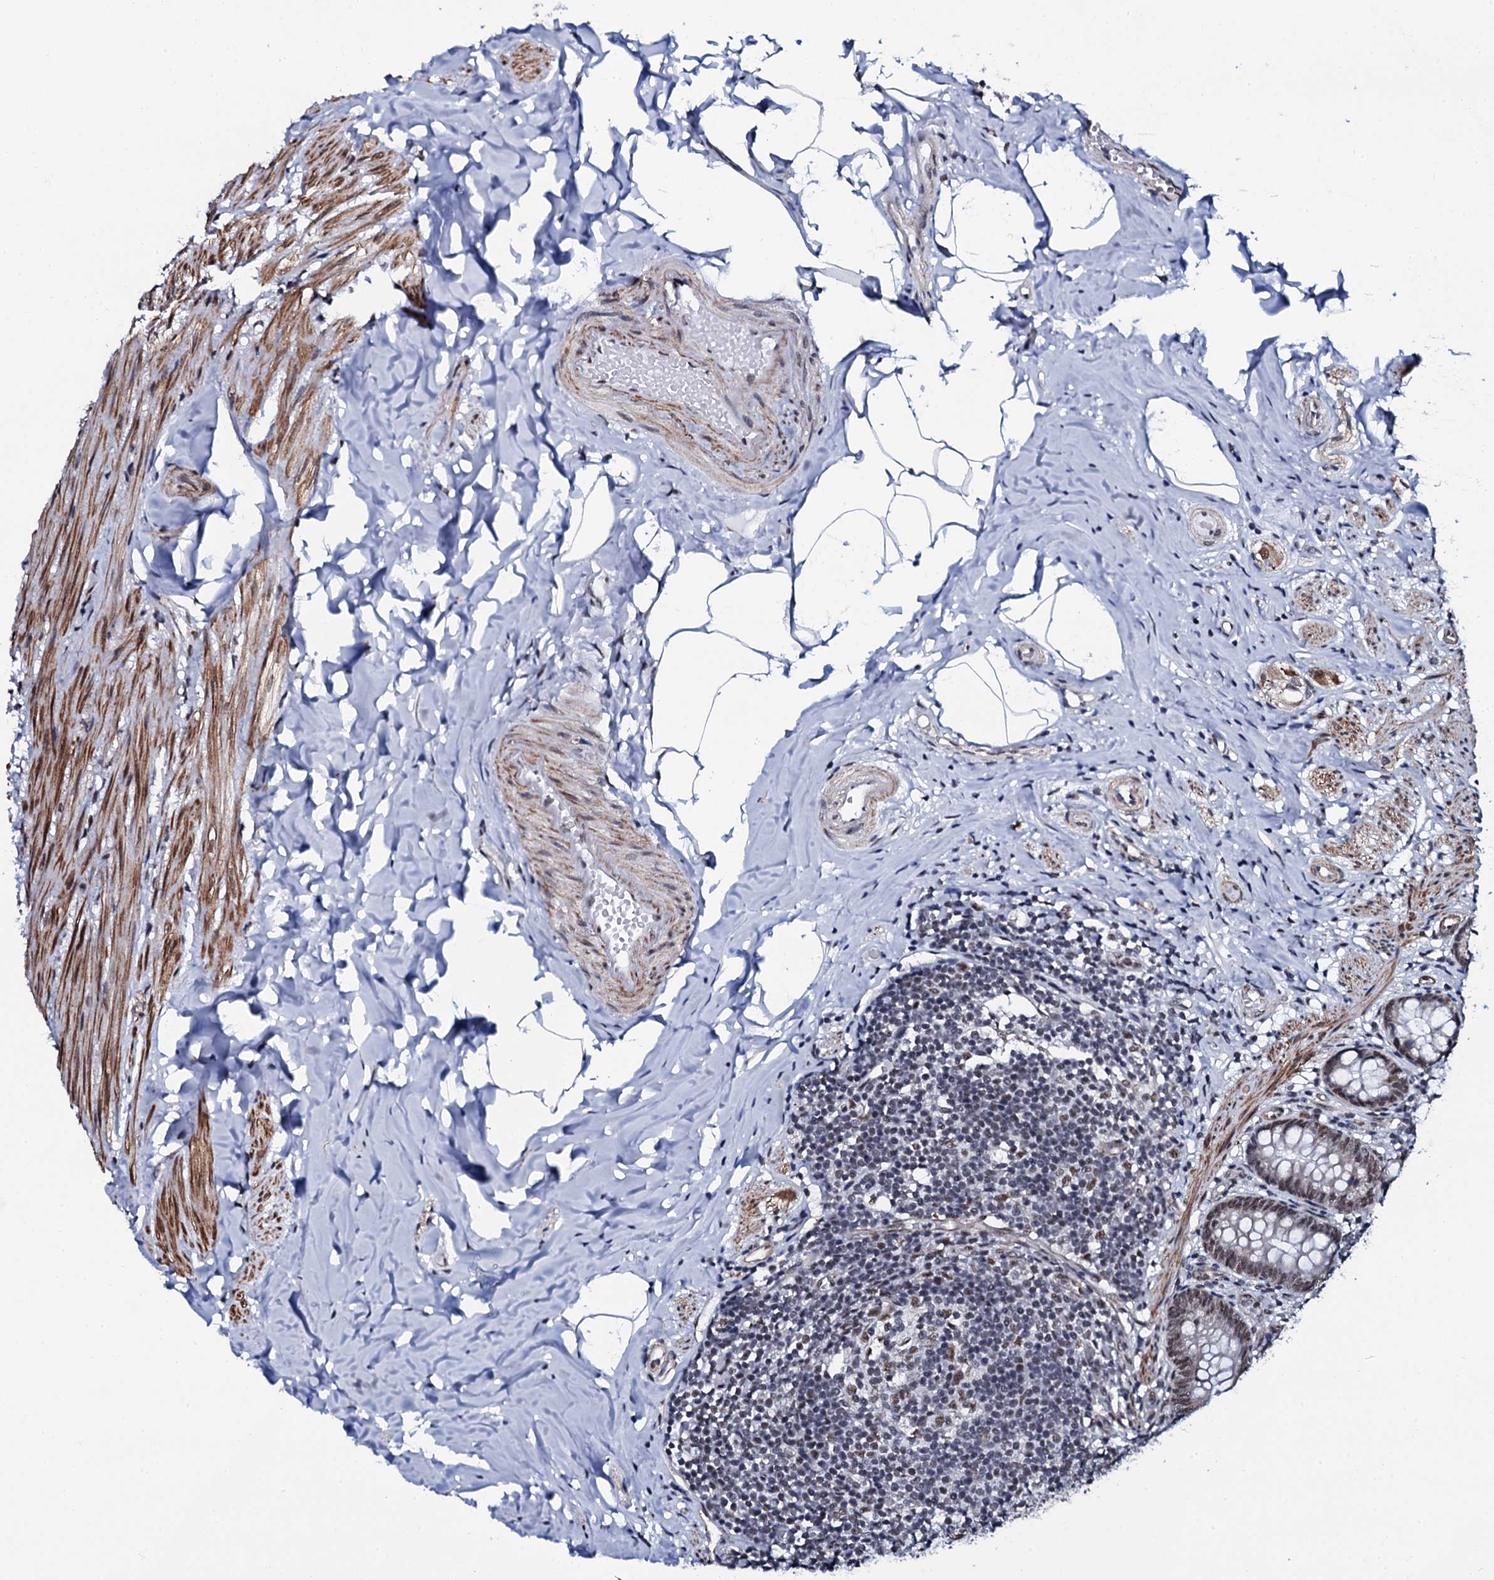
{"staining": {"intensity": "moderate", "quantity": ">75%", "location": "nuclear"}, "tissue": "appendix", "cell_type": "Glandular cells", "image_type": "normal", "snomed": [{"axis": "morphology", "description": "Normal tissue, NOS"}, {"axis": "topography", "description": "Appendix"}], "caption": "IHC histopathology image of normal human appendix stained for a protein (brown), which demonstrates medium levels of moderate nuclear staining in about >75% of glandular cells.", "gene": "CWC15", "patient": {"sex": "male", "age": 55}}